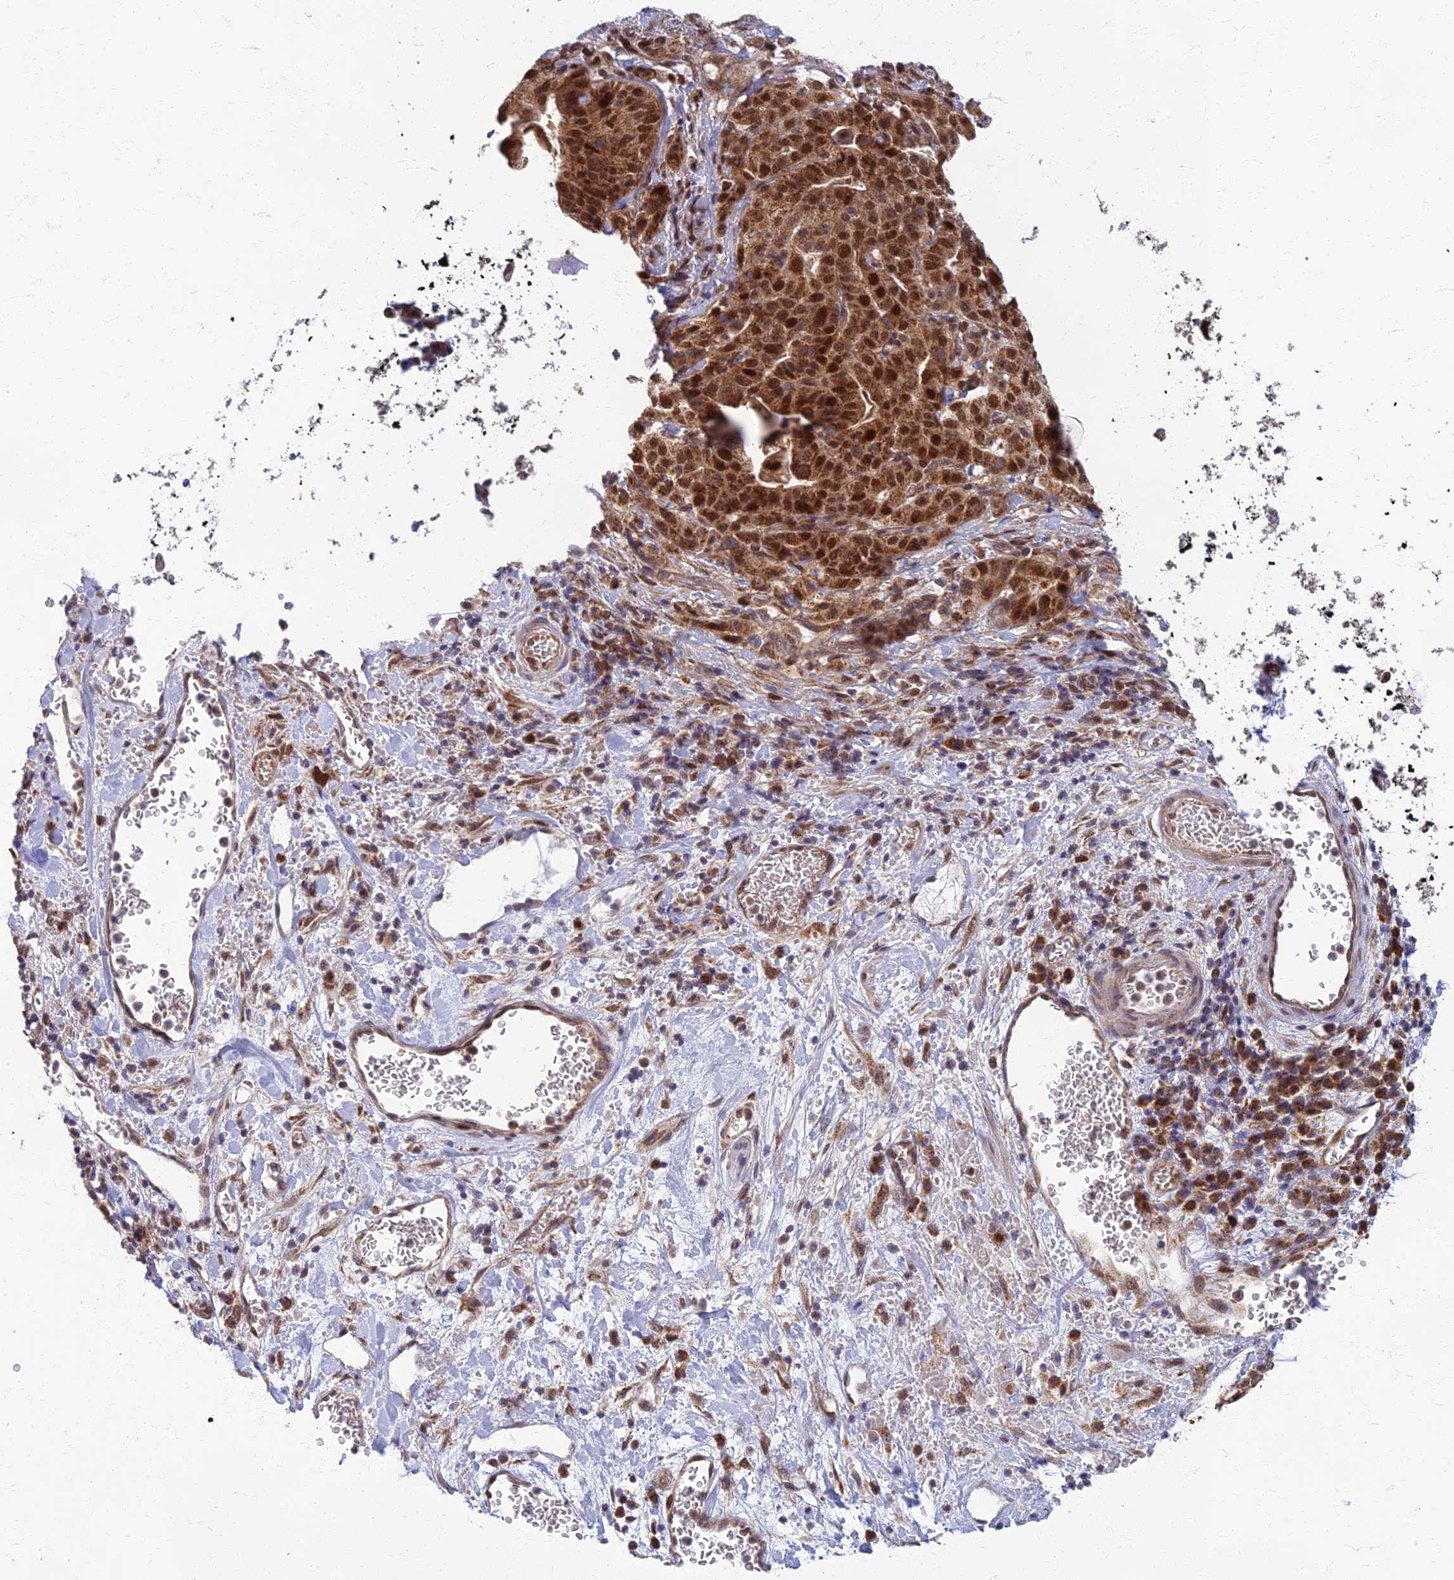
{"staining": {"intensity": "strong", "quantity": ">75%", "location": "cytoplasmic/membranous,nuclear"}, "tissue": "stomach cancer", "cell_type": "Tumor cells", "image_type": "cancer", "snomed": [{"axis": "morphology", "description": "Adenocarcinoma, NOS"}, {"axis": "topography", "description": "Stomach"}], "caption": "A brown stain labels strong cytoplasmic/membranous and nuclear staining of a protein in human stomach cancer (adenocarcinoma) tumor cells. Nuclei are stained in blue.", "gene": "EARS2", "patient": {"sex": "male", "age": 48}}